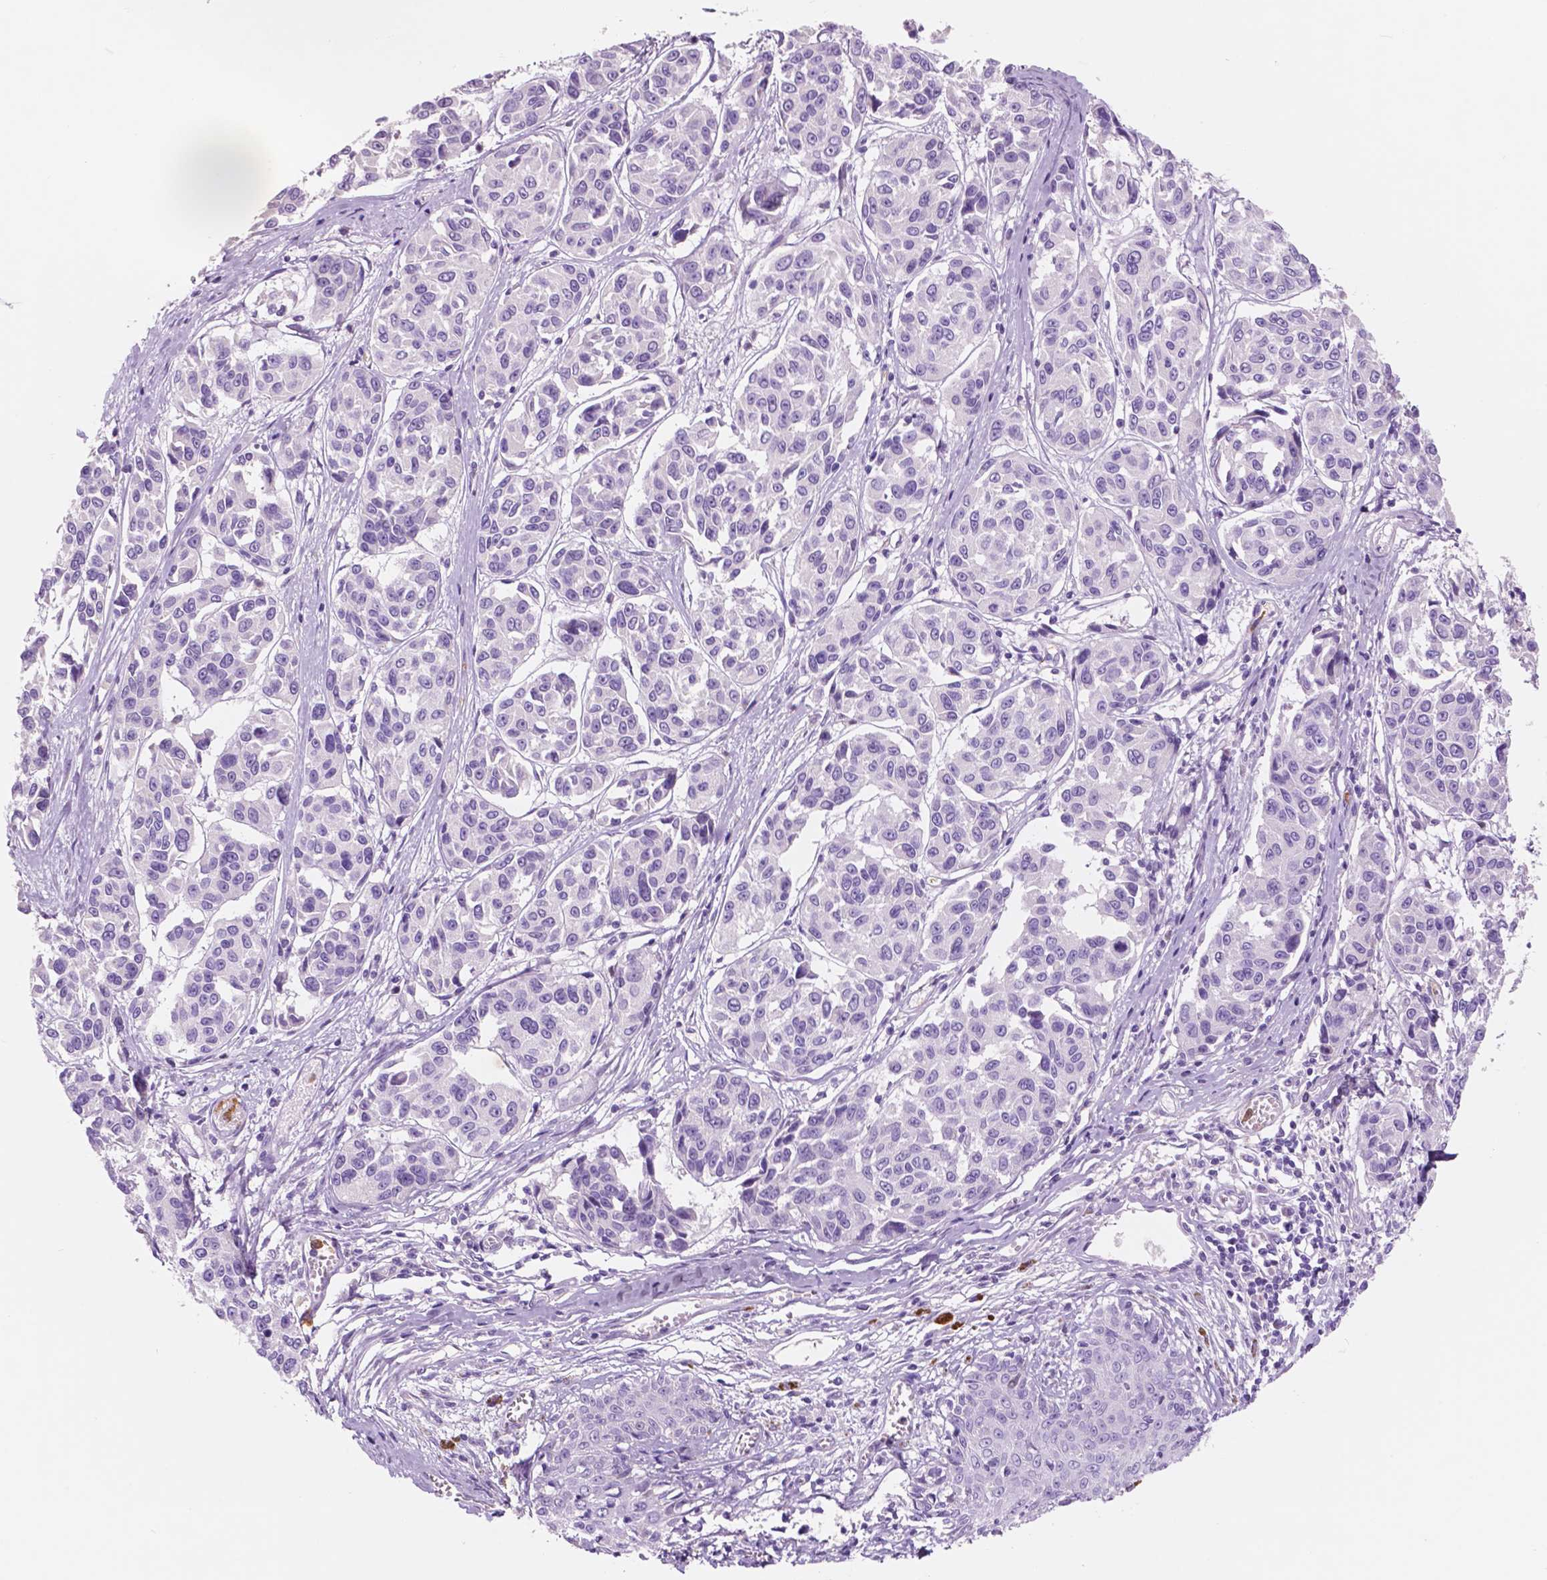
{"staining": {"intensity": "negative", "quantity": "none", "location": "none"}, "tissue": "melanoma", "cell_type": "Tumor cells", "image_type": "cancer", "snomed": [{"axis": "morphology", "description": "Malignant melanoma, NOS"}, {"axis": "topography", "description": "Skin"}], "caption": "An image of human malignant melanoma is negative for staining in tumor cells.", "gene": "CUZD1", "patient": {"sex": "female", "age": 66}}